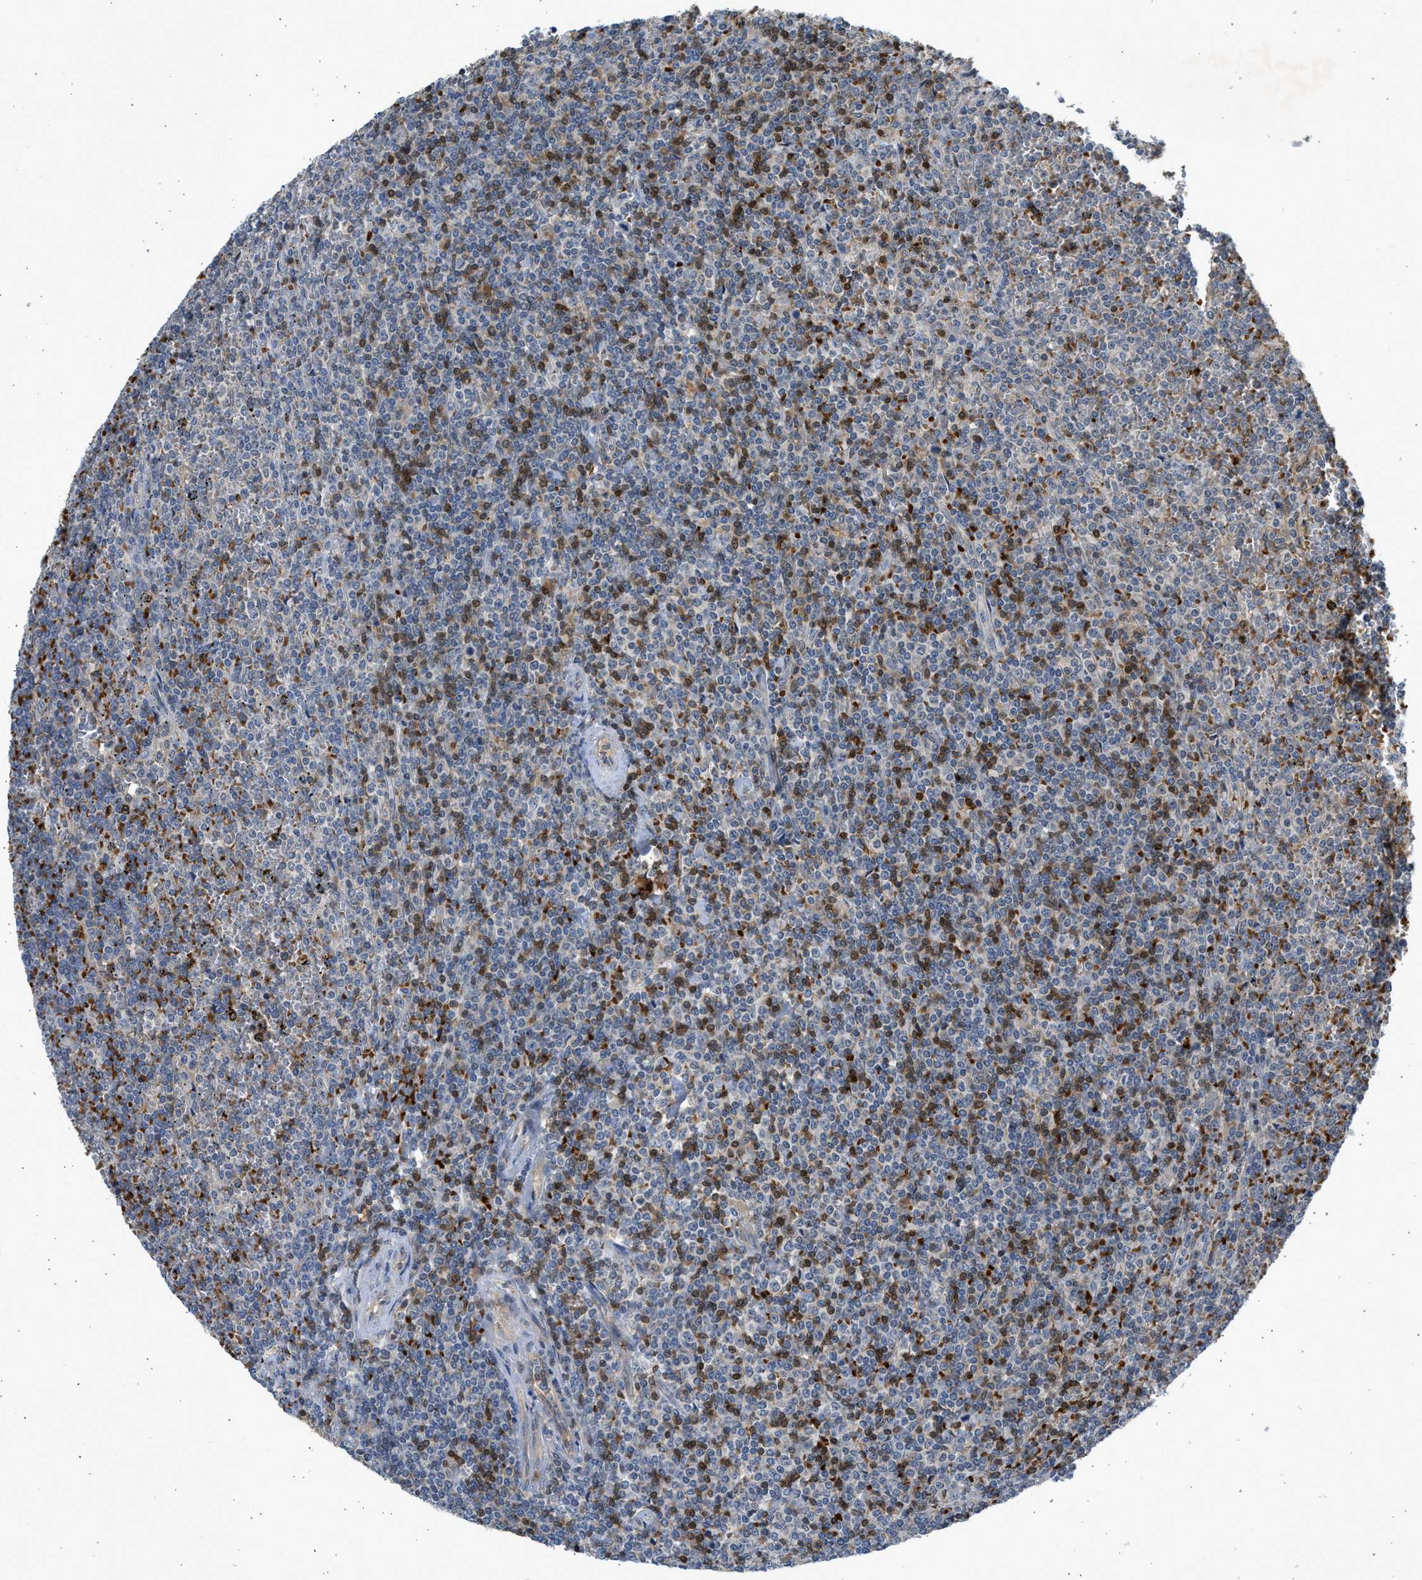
{"staining": {"intensity": "negative", "quantity": "none", "location": "none"}, "tissue": "lymphoma", "cell_type": "Tumor cells", "image_type": "cancer", "snomed": [{"axis": "morphology", "description": "Malignant lymphoma, non-Hodgkin's type, Low grade"}, {"axis": "topography", "description": "Spleen"}], "caption": "This is an IHC micrograph of lymphoma. There is no positivity in tumor cells.", "gene": "MAPK7", "patient": {"sex": "female", "age": 19}}